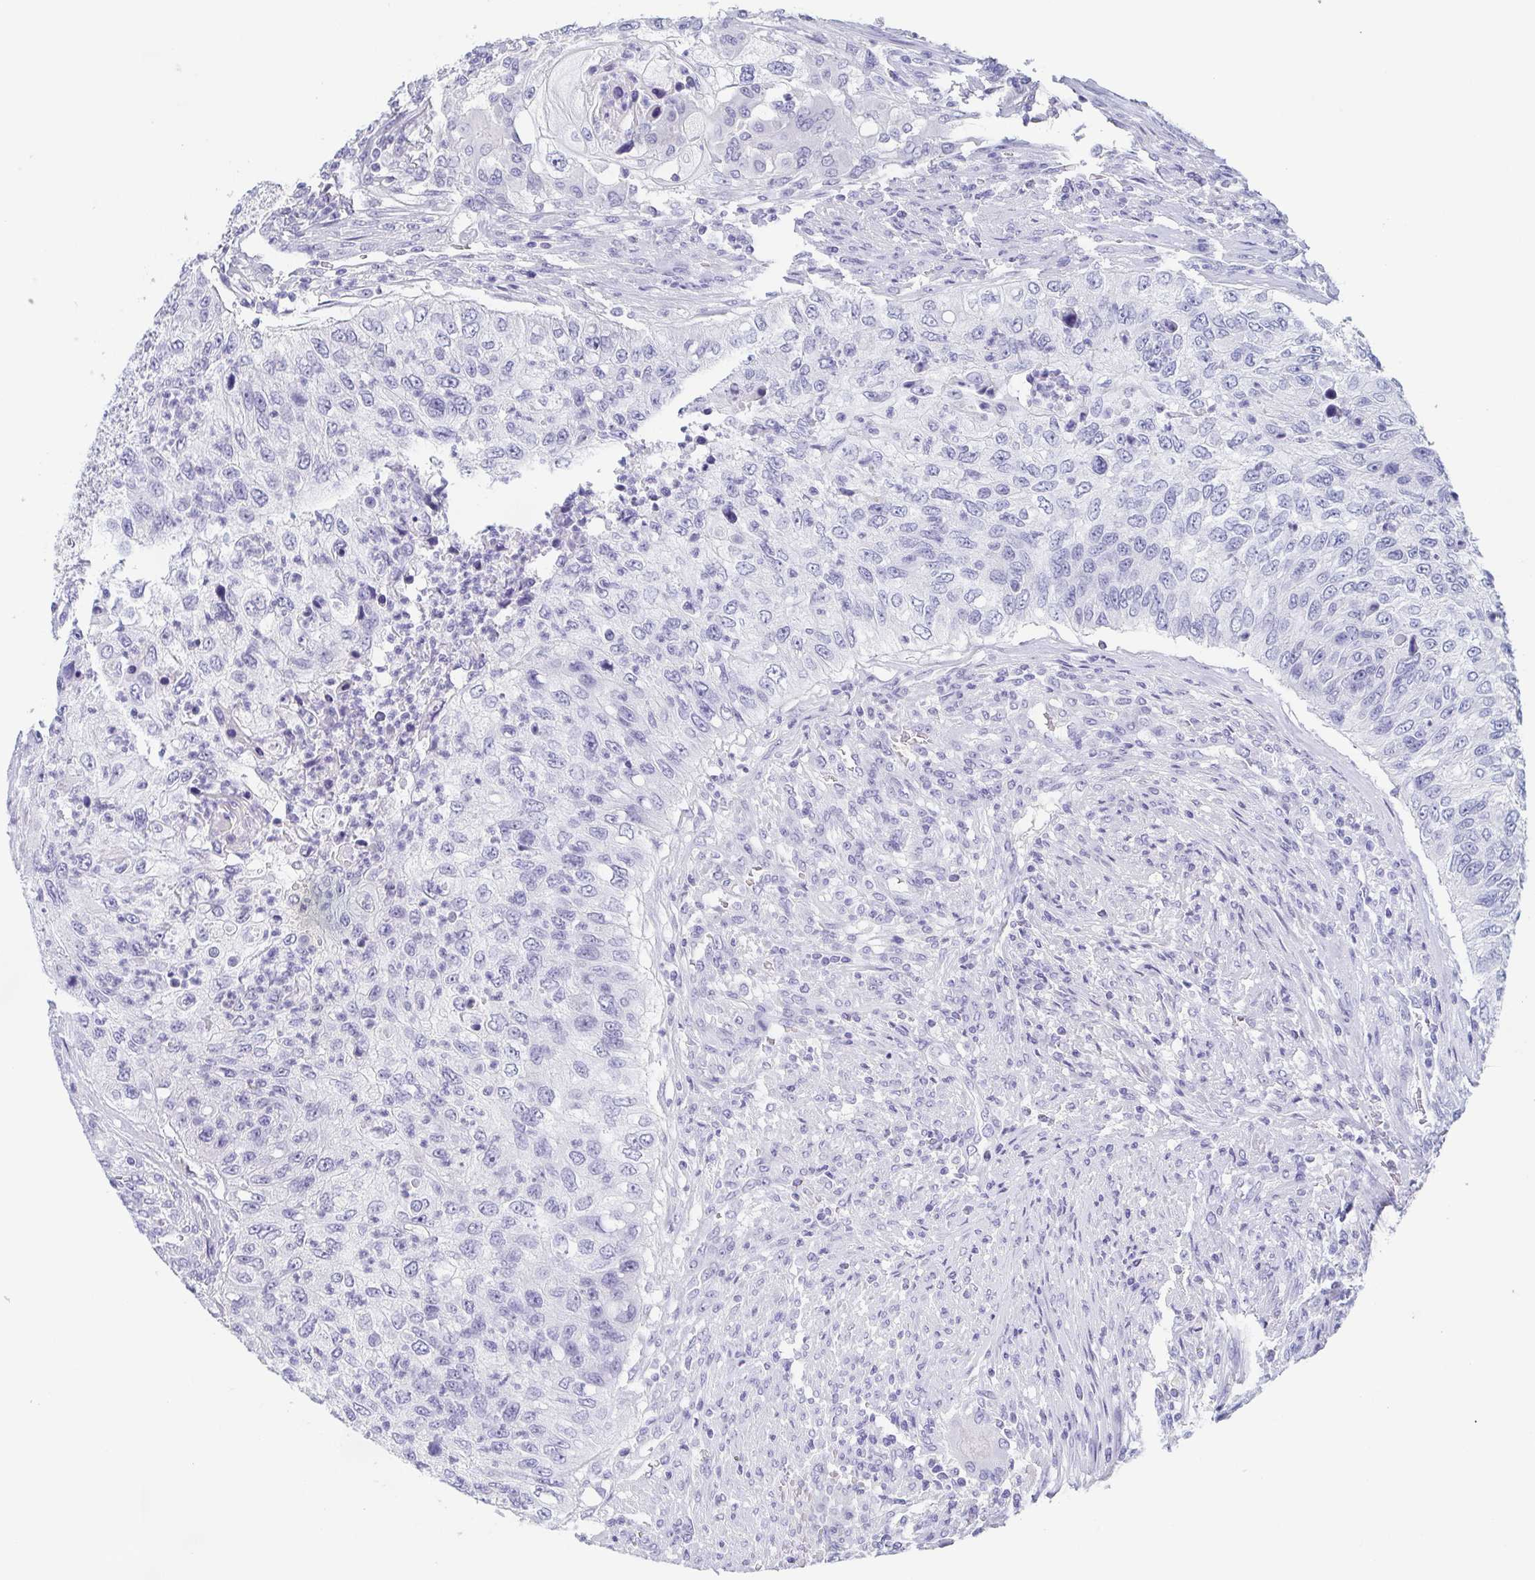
{"staining": {"intensity": "negative", "quantity": "none", "location": "none"}, "tissue": "urothelial cancer", "cell_type": "Tumor cells", "image_type": "cancer", "snomed": [{"axis": "morphology", "description": "Urothelial carcinoma, High grade"}, {"axis": "topography", "description": "Urinary bladder"}], "caption": "Immunohistochemical staining of urothelial cancer displays no significant positivity in tumor cells.", "gene": "ITLN1", "patient": {"sex": "female", "age": 60}}